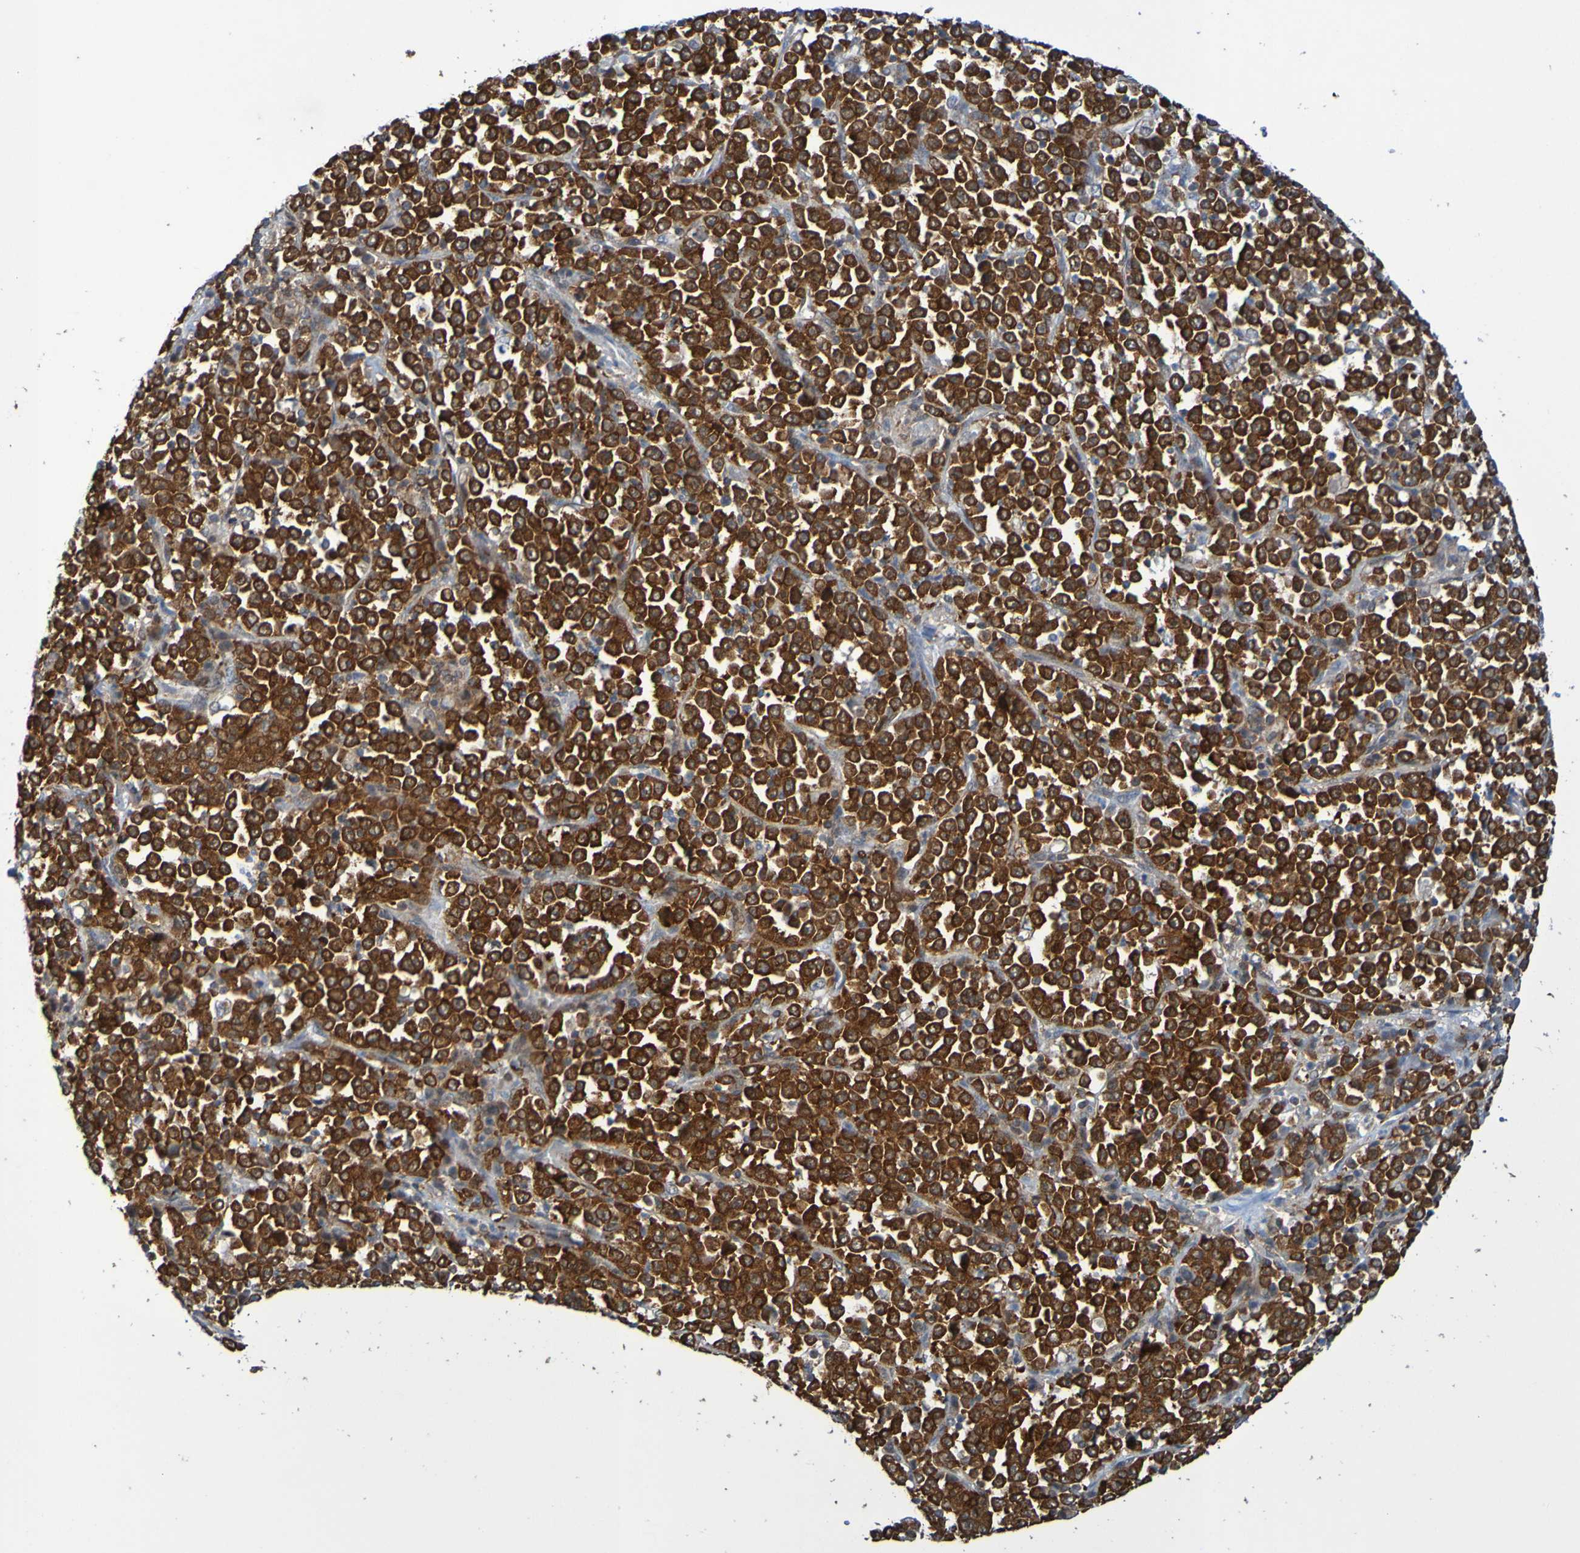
{"staining": {"intensity": "strong", "quantity": ">75%", "location": "cytoplasmic/membranous"}, "tissue": "stomach cancer", "cell_type": "Tumor cells", "image_type": "cancer", "snomed": [{"axis": "morphology", "description": "Normal tissue, NOS"}, {"axis": "morphology", "description": "Adenocarcinoma, NOS"}, {"axis": "topography", "description": "Stomach, upper"}, {"axis": "topography", "description": "Stomach"}], "caption": "An immunohistochemistry (IHC) photomicrograph of neoplastic tissue is shown. Protein staining in brown shows strong cytoplasmic/membranous positivity in adenocarcinoma (stomach) within tumor cells.", "gene": "ATIC", "patient": {"sex": "male", "age": 59}}